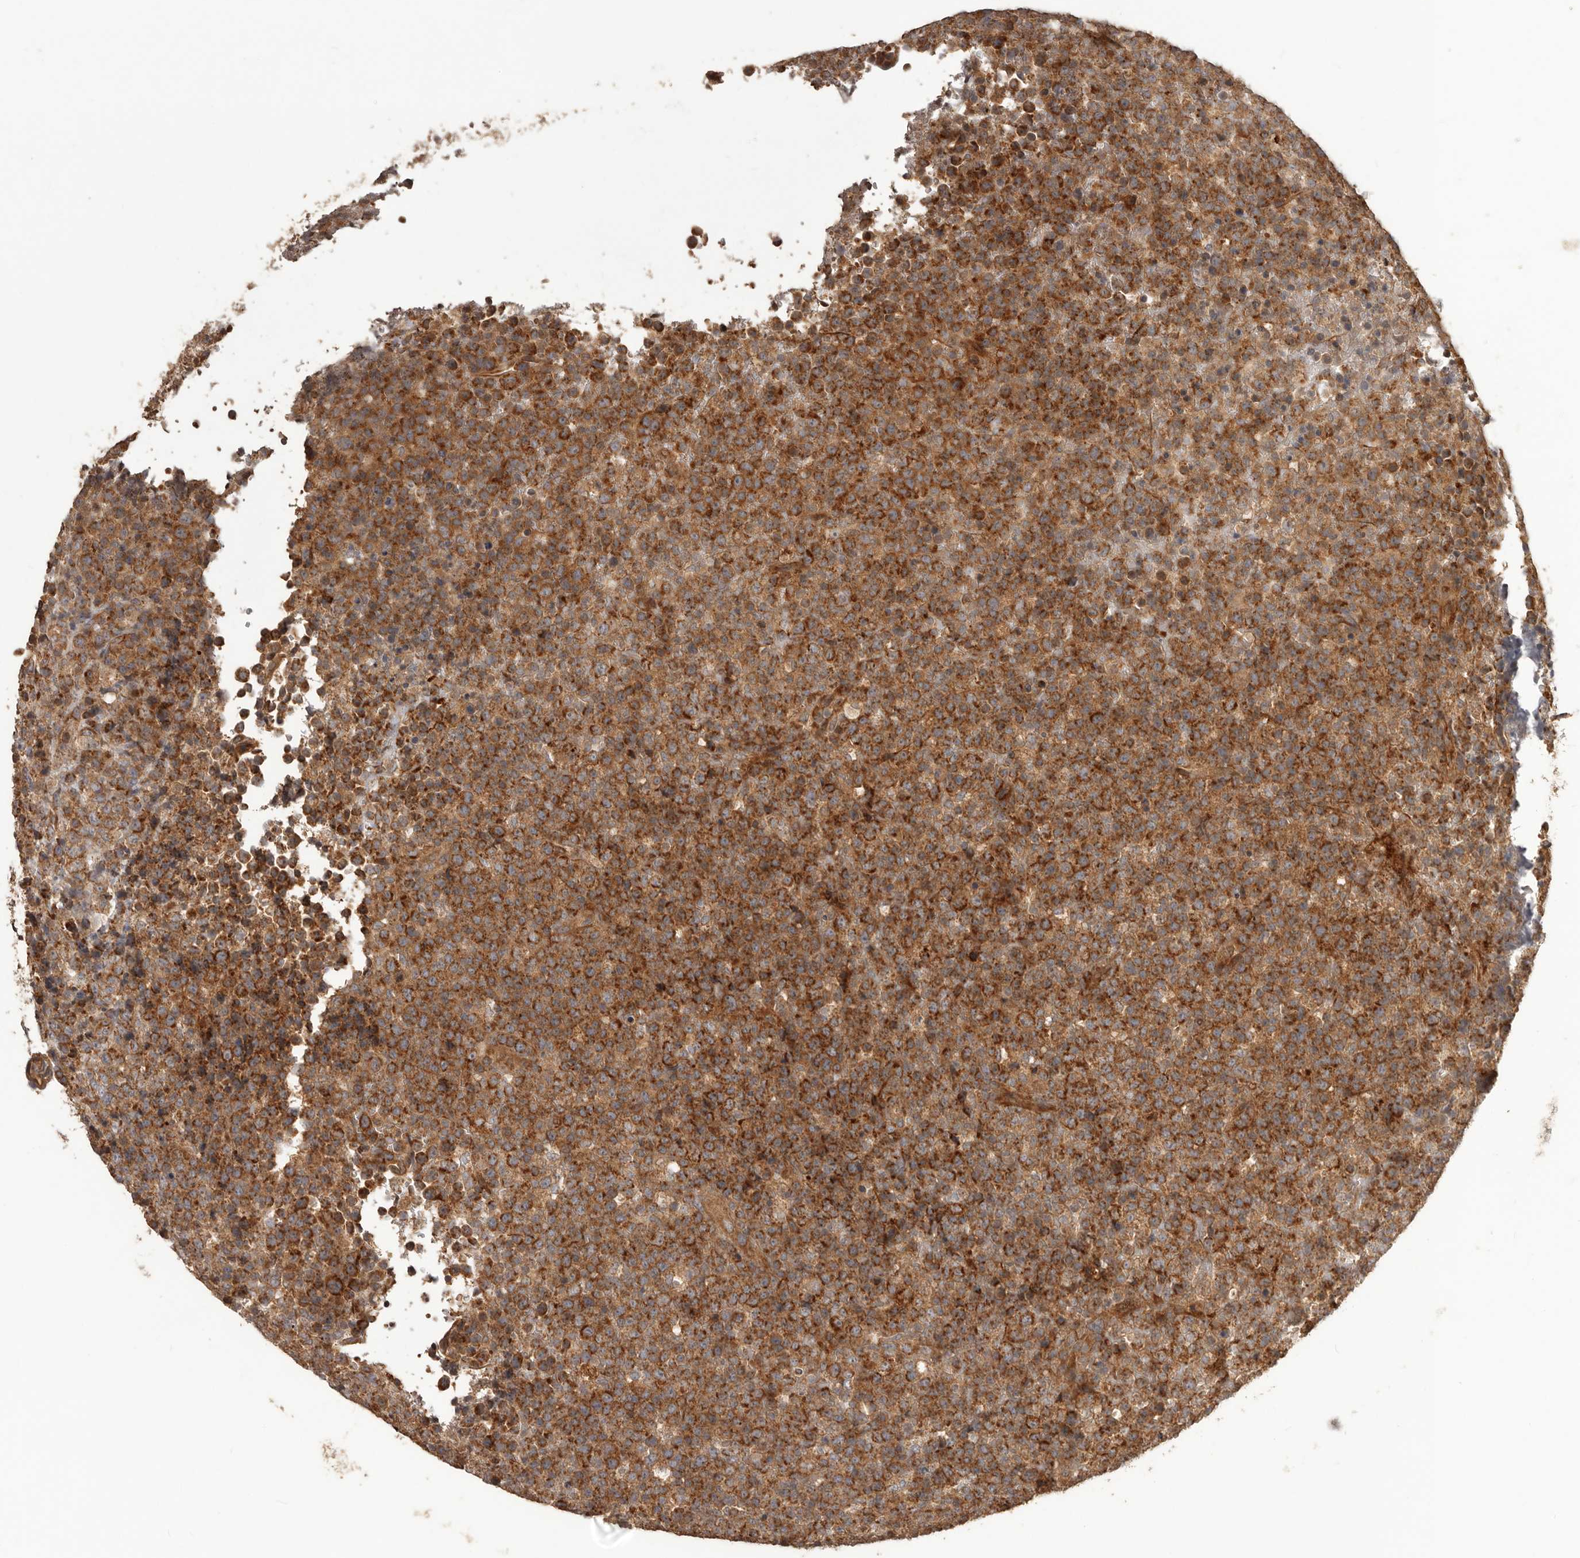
{"staining": {"intensity": "strong", "quantity": ">75%", "location": "cytoplasmic/membranous"}, "tissue": "lymphoma", "cell_type": "Tumor cells", "image_type": "cancer", "snomed": [{"axis": "morphology", "description": "Malignant lymphoma, non-Hodgkin's type, High grade"}, {"axis": "topography", "description": "Lymph node"}], "caption": "DAB (3,3'-diaminobenzidine) immunohistochemical staining of high-grade malignant lymphoma, non-Hodgkin's type reveals strong cytoplasmic/membranous protein staining in approximately >75% of tumor cells. The staining was performed using DAB (3,3'-diaminobenzidine), with brown indicating positive protein expression. Nuclei are stained blue with hematoxylin.", "gene": "QRSL1", "patient": {"sex": "male", "age": 13}}